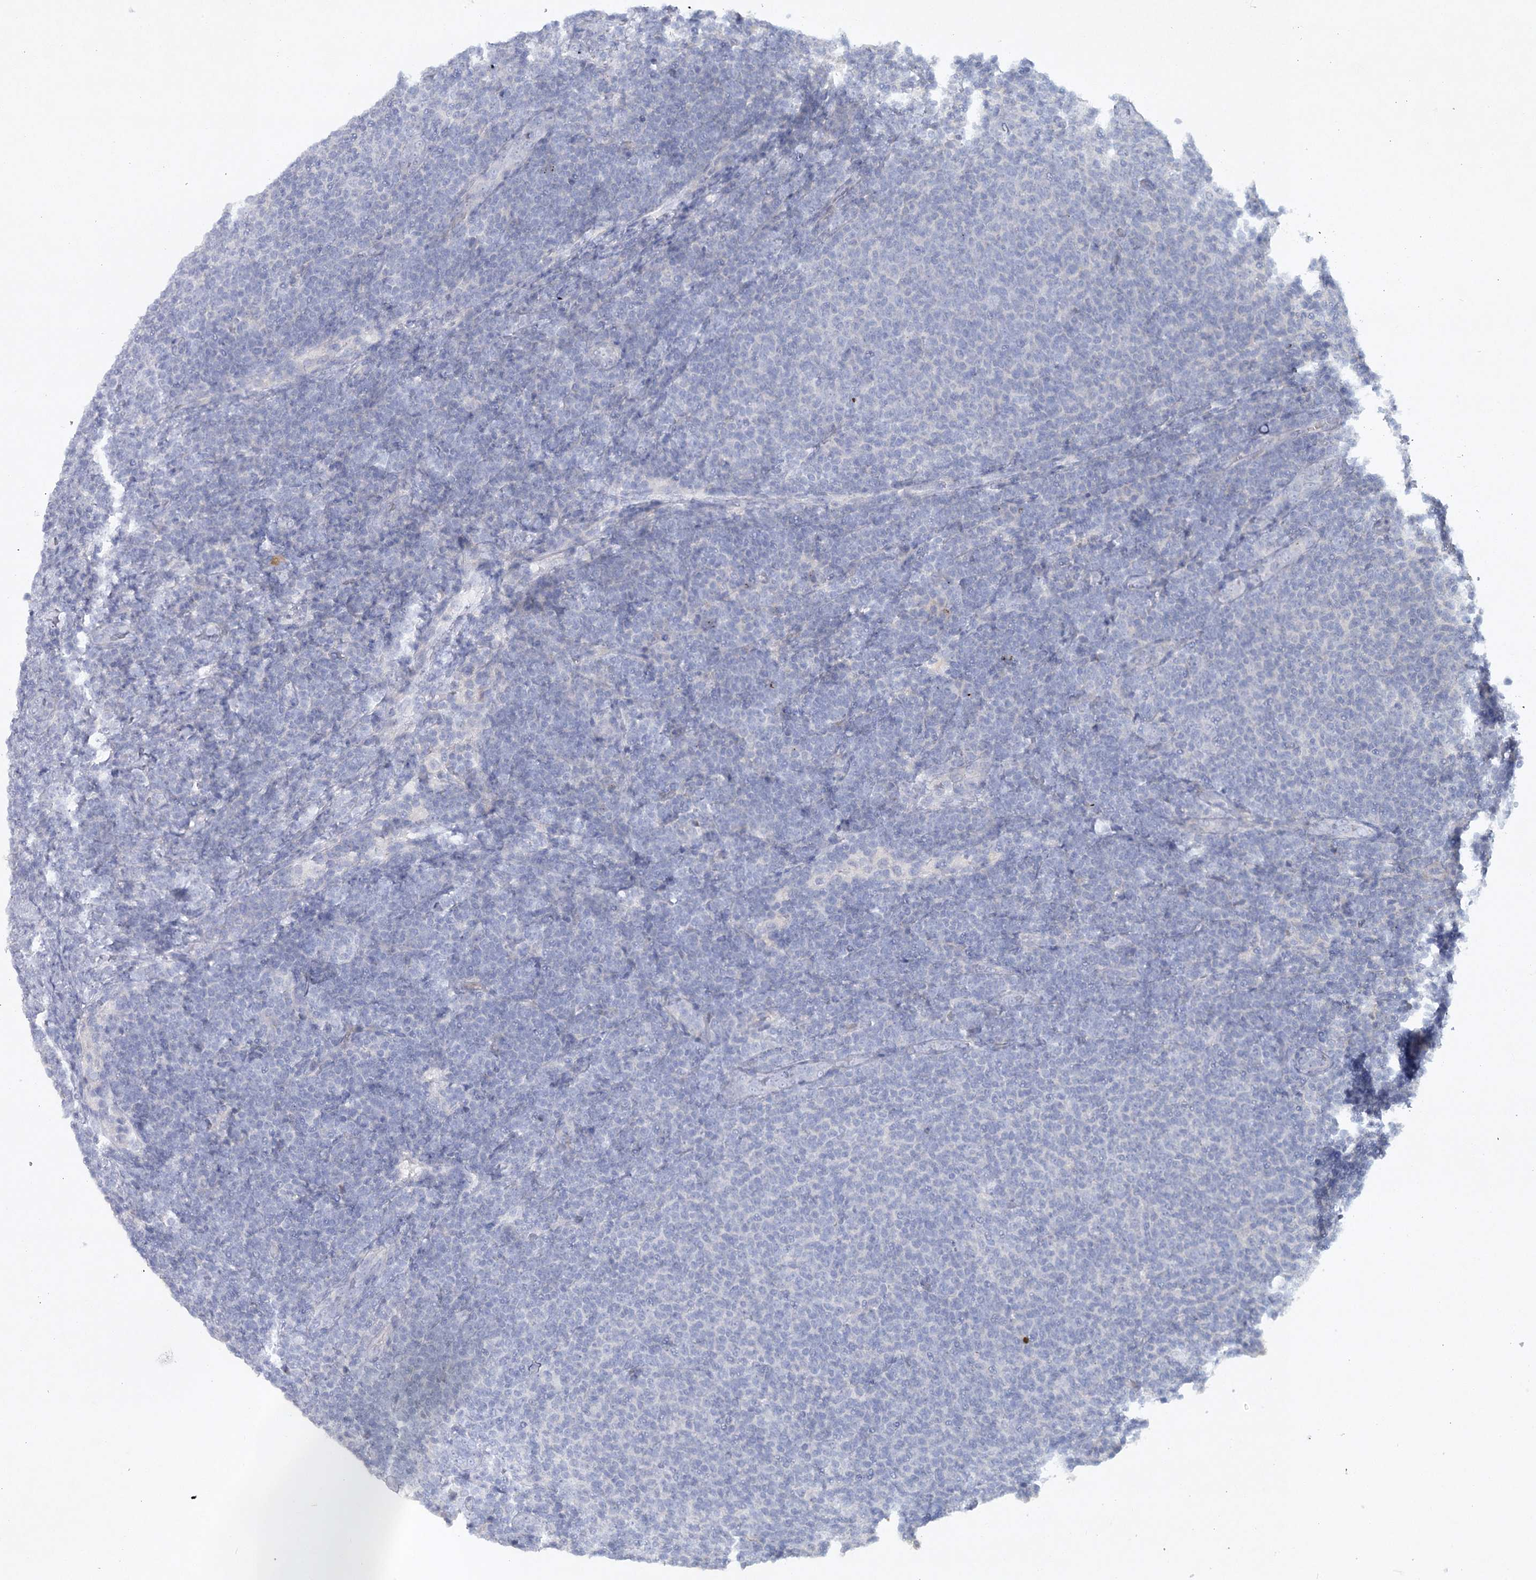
{"staining": {"intensity": "negative", "quantity": "none", "location": "none"}, "tissue": "lymphoma", "cell_type": "Tumor cells", "image_type": "cancer", "snomed": [{"axis": "morphology", "description": "Malignant lymphoma, non-Hodgkin's type, Low grade"}, {"axis": "topography", "description": "Lymph node"}], "caption": "Human lymphoma stained for a protein using IHC displays no positivity in tumor cells.", "gene": "MAP3K13", "patient": {"sex": "male", "age": 66}}